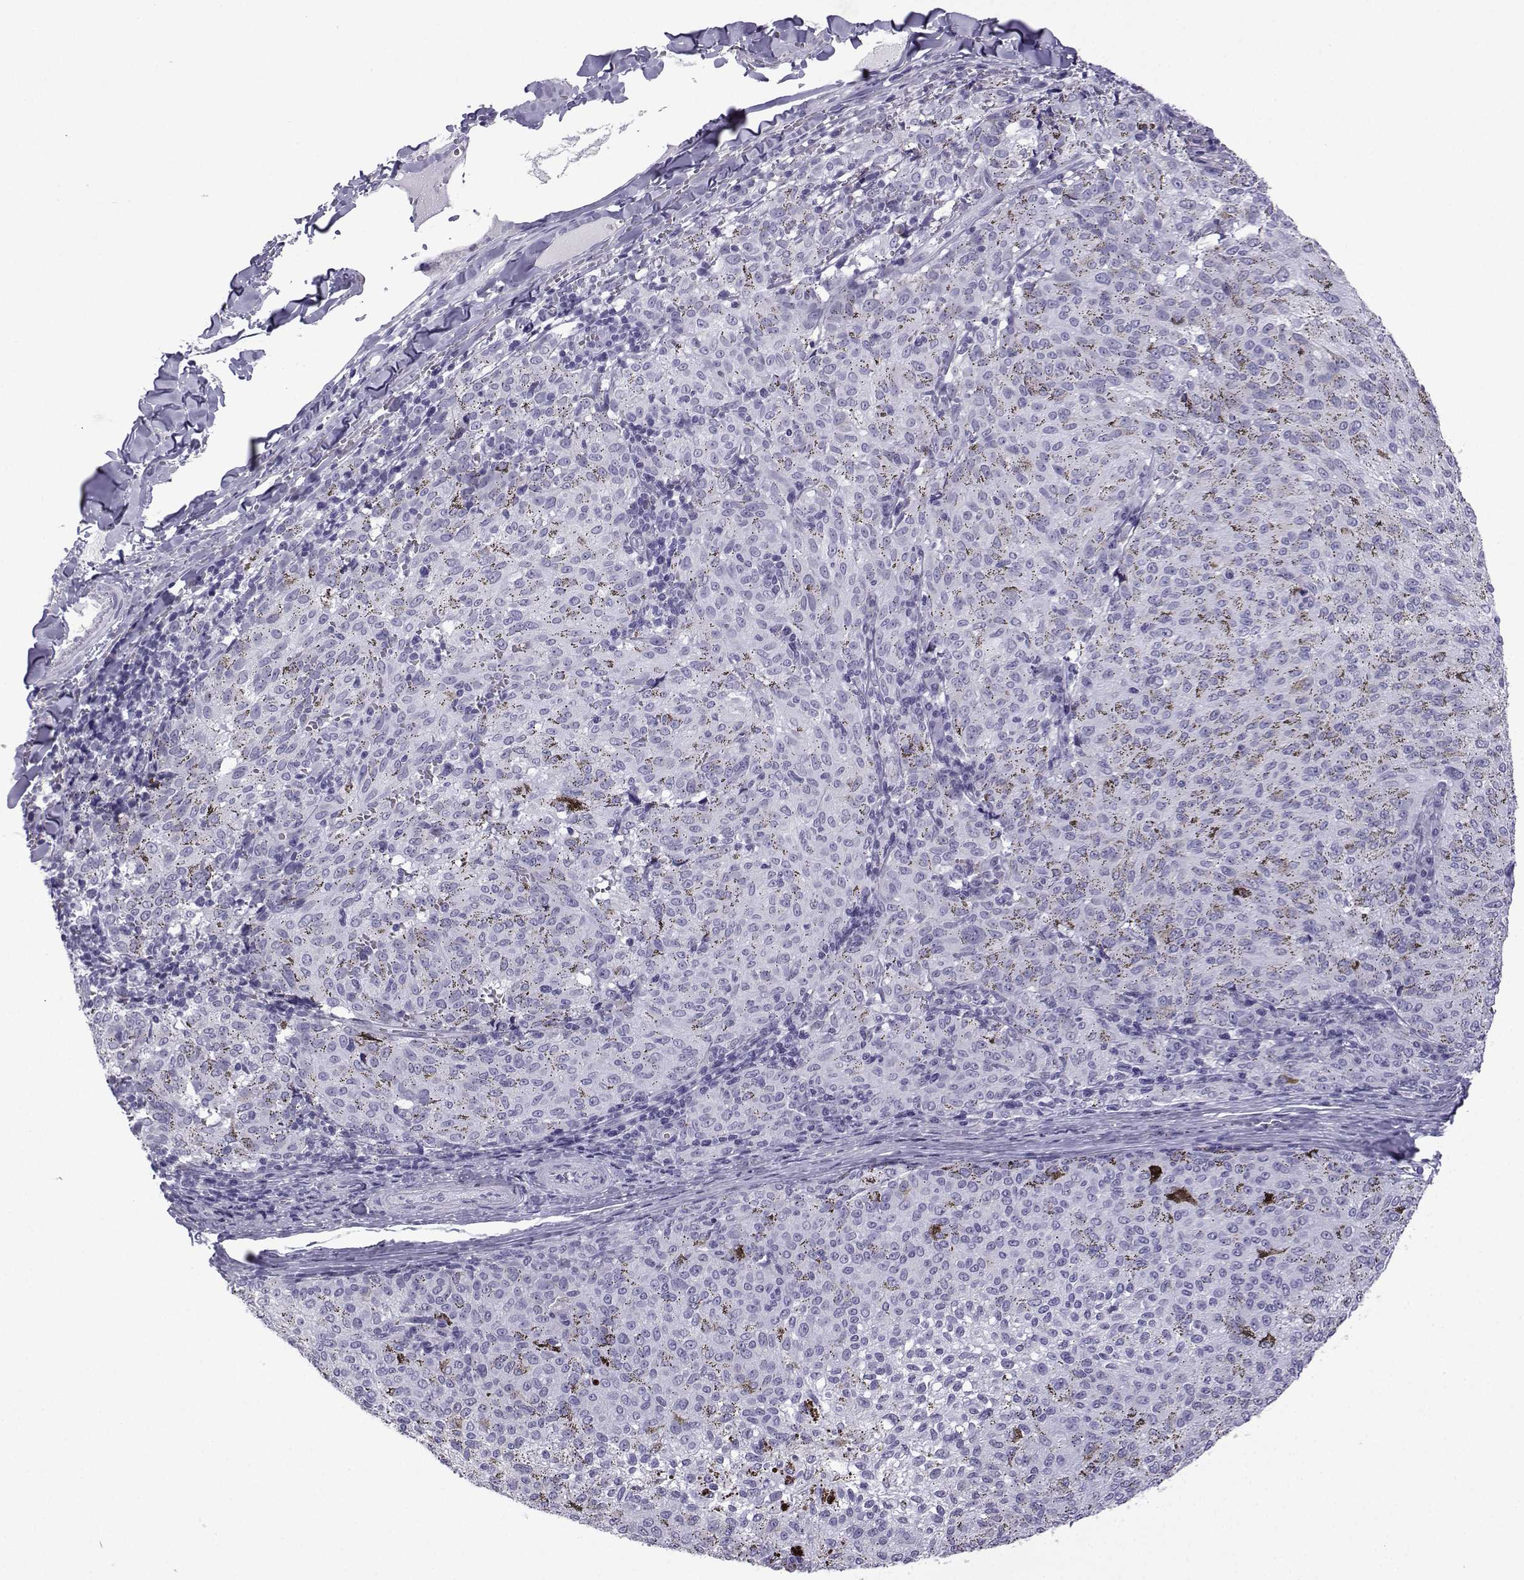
{"staining": {"intensity": "negative", "quantity": "none", "location": "none"}, "tissue": "melanoma", "cell_type": "Tumor cells", "image_type": "cancer", "snomed": [{"axis": "morphology", "description": "Malignant melanoma, NOS"}, {"axis": "topography", "description": "Skin"}], "caption": "High magnification brightfield microscopy of malignant melanoma stained with DAB (3,3'-diaminobenzidine) (brown) and counterstained with hematoxylin (blue): tumor cells show no significant staining.", "gene": "MRGBP", "patient": {"sex": "female", "age": 72}}